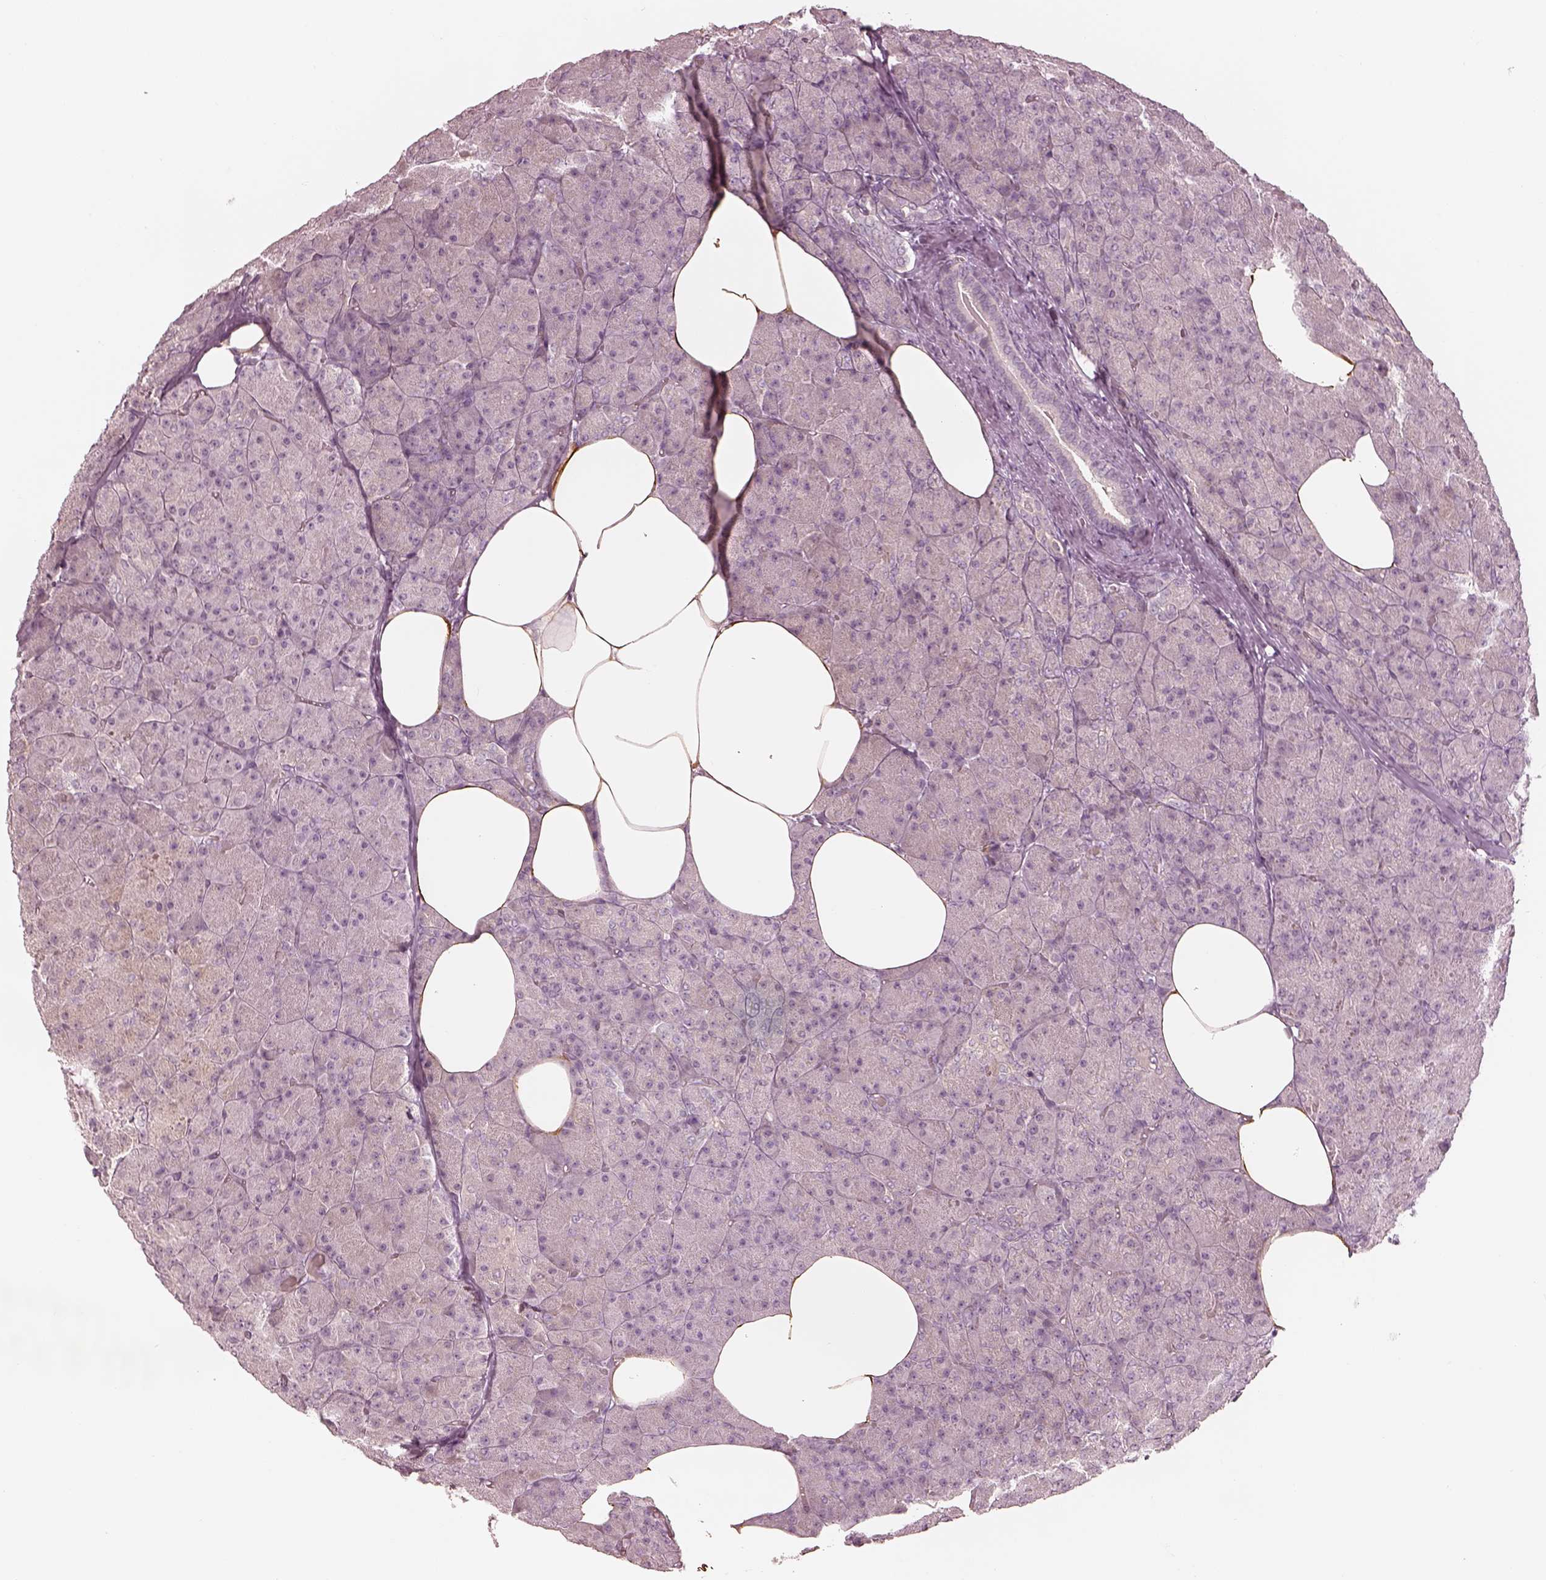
{"staining": {"intensity": "weak", "quantity": "25%-75%", "location": "cytoplasmic/membranous"}, "tissue": "pancreas", "cell_type": "Exocrine glandular cells", "image_type": "normal", "snomed": [{"axis": "morphology", "description": "Normal tissue, NOS"}, {"axis": "topography", "description": "Pancreas"}], "caption": "Pancreas stained for a protein (brown) shows weak cytoplasmic/membranous positive positivity in about 25%-75% of exocrine glandular cells.", "gene": "ACACB", "patient": {"sex": "female", "age": 45}}